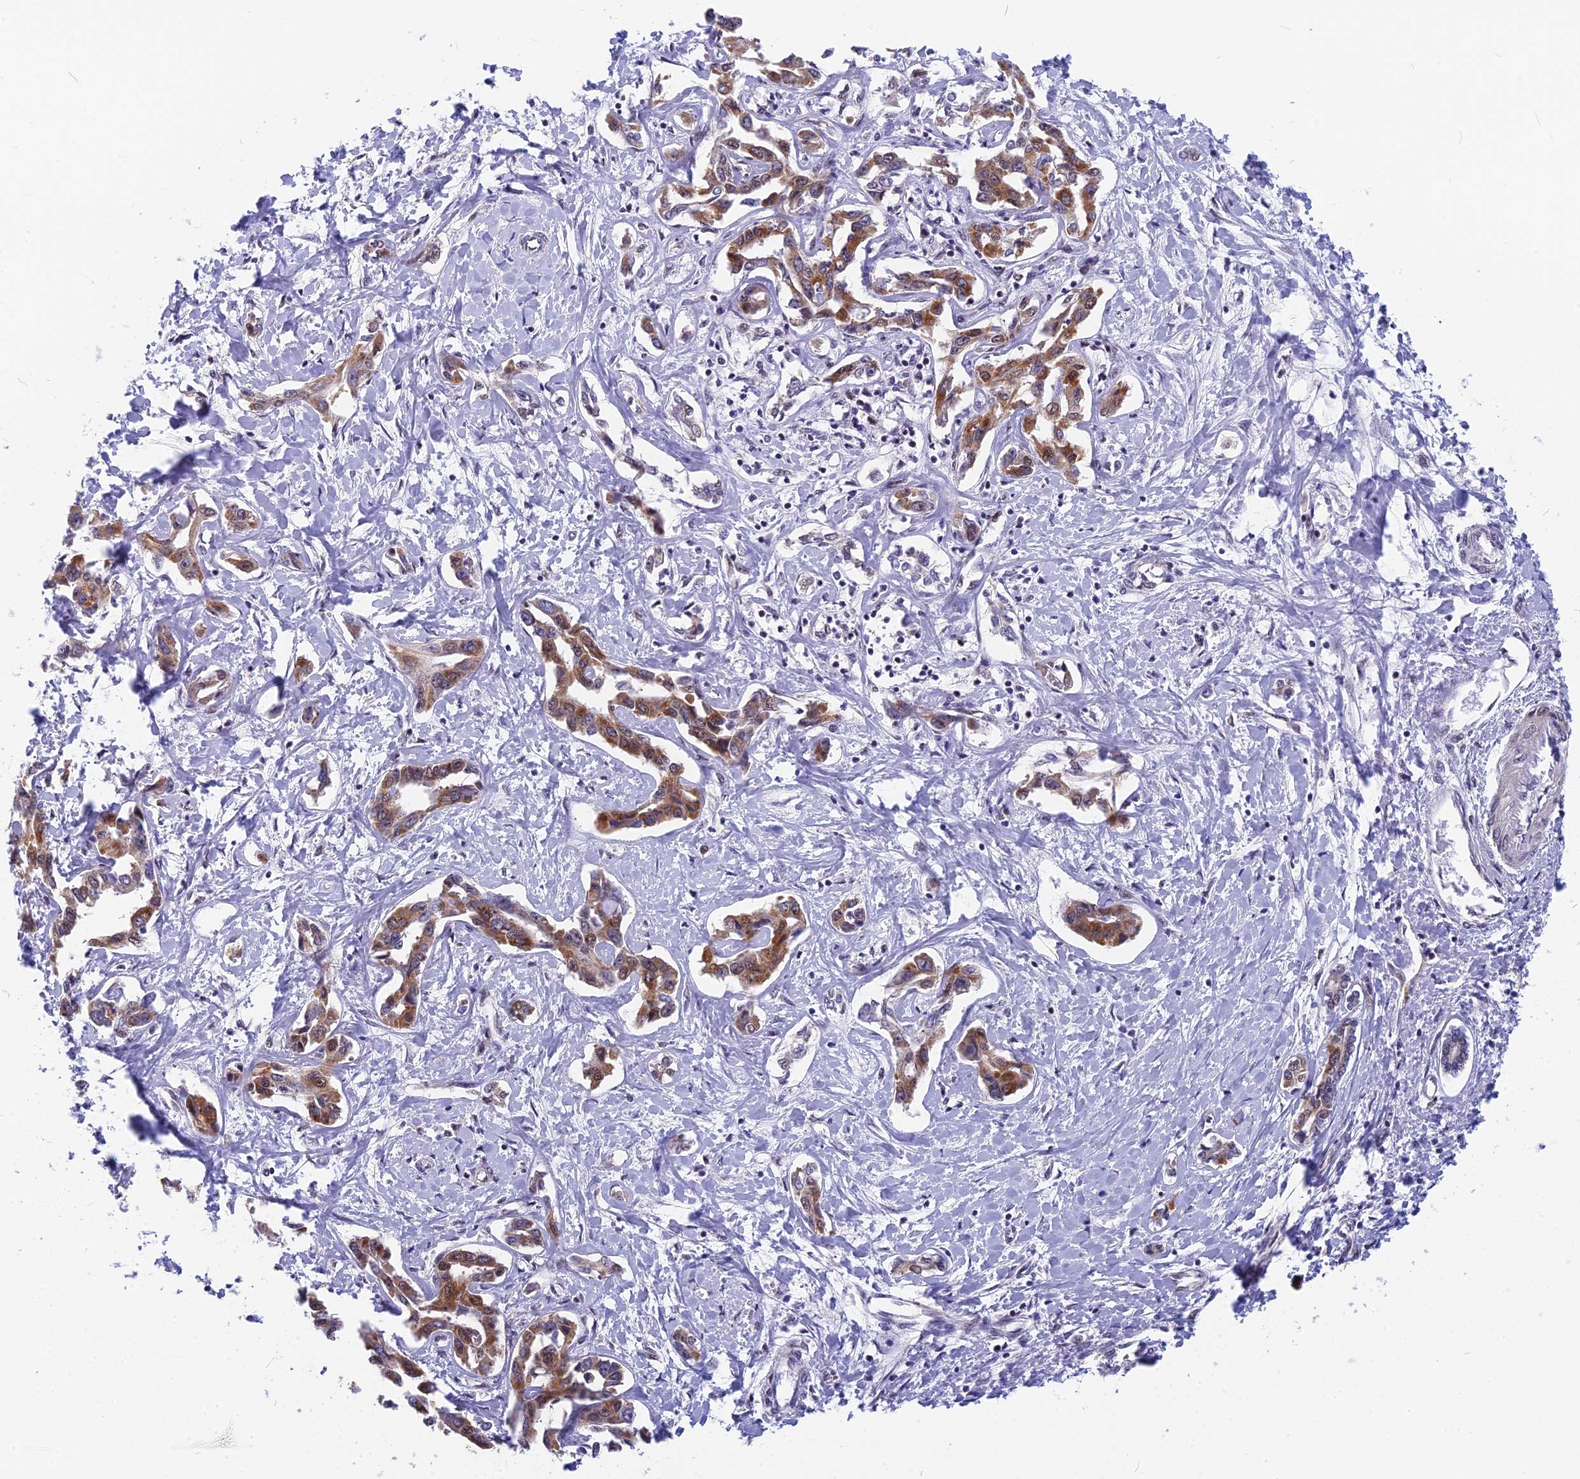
{"staining": {"intensity": "moderate", "quantity": "25%-75%", "location": "cytoplasmic/membranous"}, "tissue": "liver cancer", "cell_type": "Tumor cells", "image_type": "cancer", "snomed": [{"axis": "morphology", "description": "Cholangiocarcinoma"}, {"axis": "topography", "description": "Liver"}], "caption": "The histopathology image reveals immunohistochemical staining of liver cancer. There is moderate cytoplasmic/membranous positivity is identified in about 25%-75% of tumor cells.", "gene": "CMC1", "patient": {"sex": "male", "age": 59}}